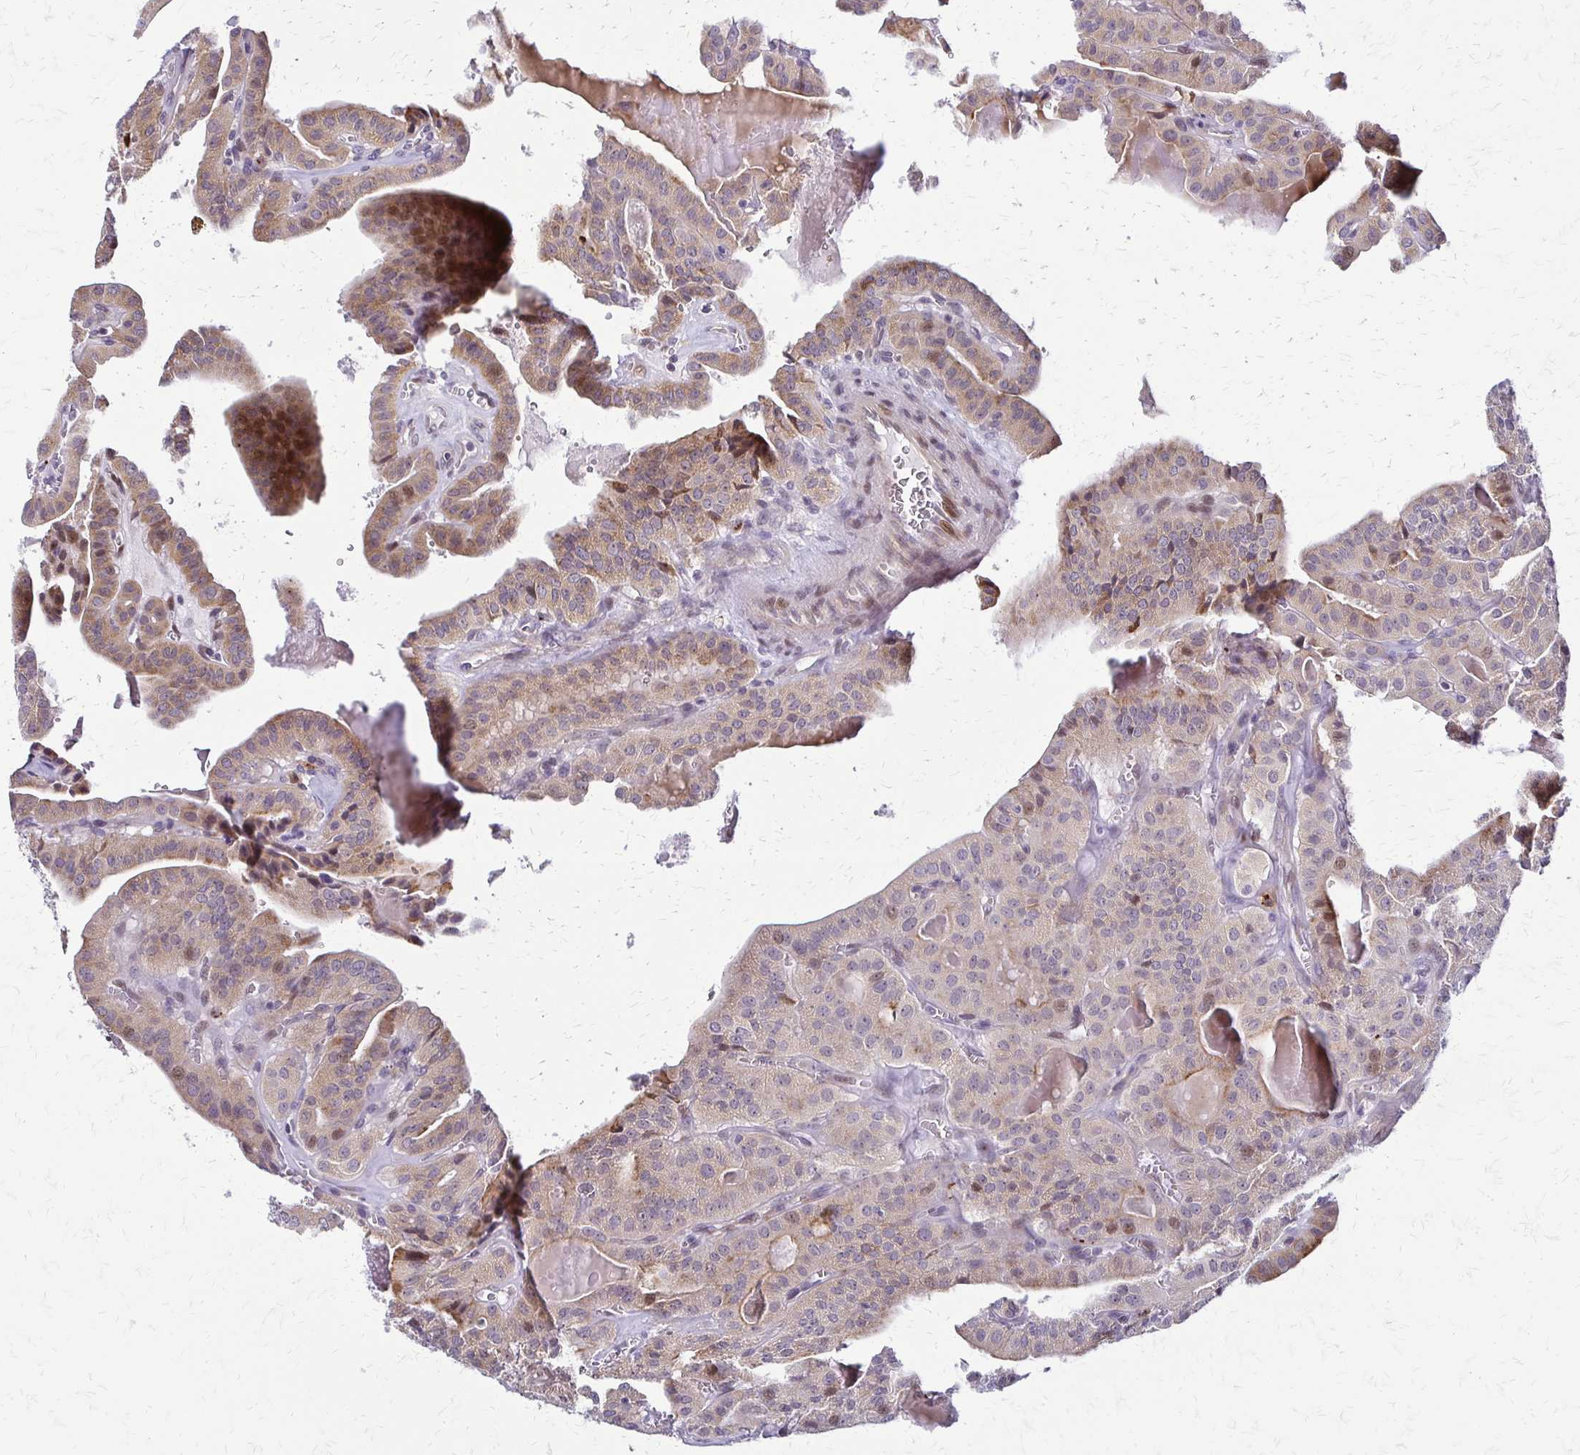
{"staining": {"intensity": "moderate", "quantity": ">75%", "location": "cytoplasmic/membranous"}, "tissue": "thyroid cancer", "cell_type": "Tumor cells", "image_type": "cancer", "snomed": [{"axis": "morphology", "description": "Papillary adenocarcinoma, NOS"}, {"axis": "topography", "description": "Thyroid gland"}], "caption": "Immunohistochemical staining of human papillary adenocarcinoma (thyroid) exhibits medium levels of moderate cytoplasmic/membranous protein staining in about >75% of tumor cells. (DAB (3,3'-diaminobenzidine) = brown stain, brightfield microscopy at high magnification).", "gene": "TRIR", "patient": {"sex": "male", "age": 52}}